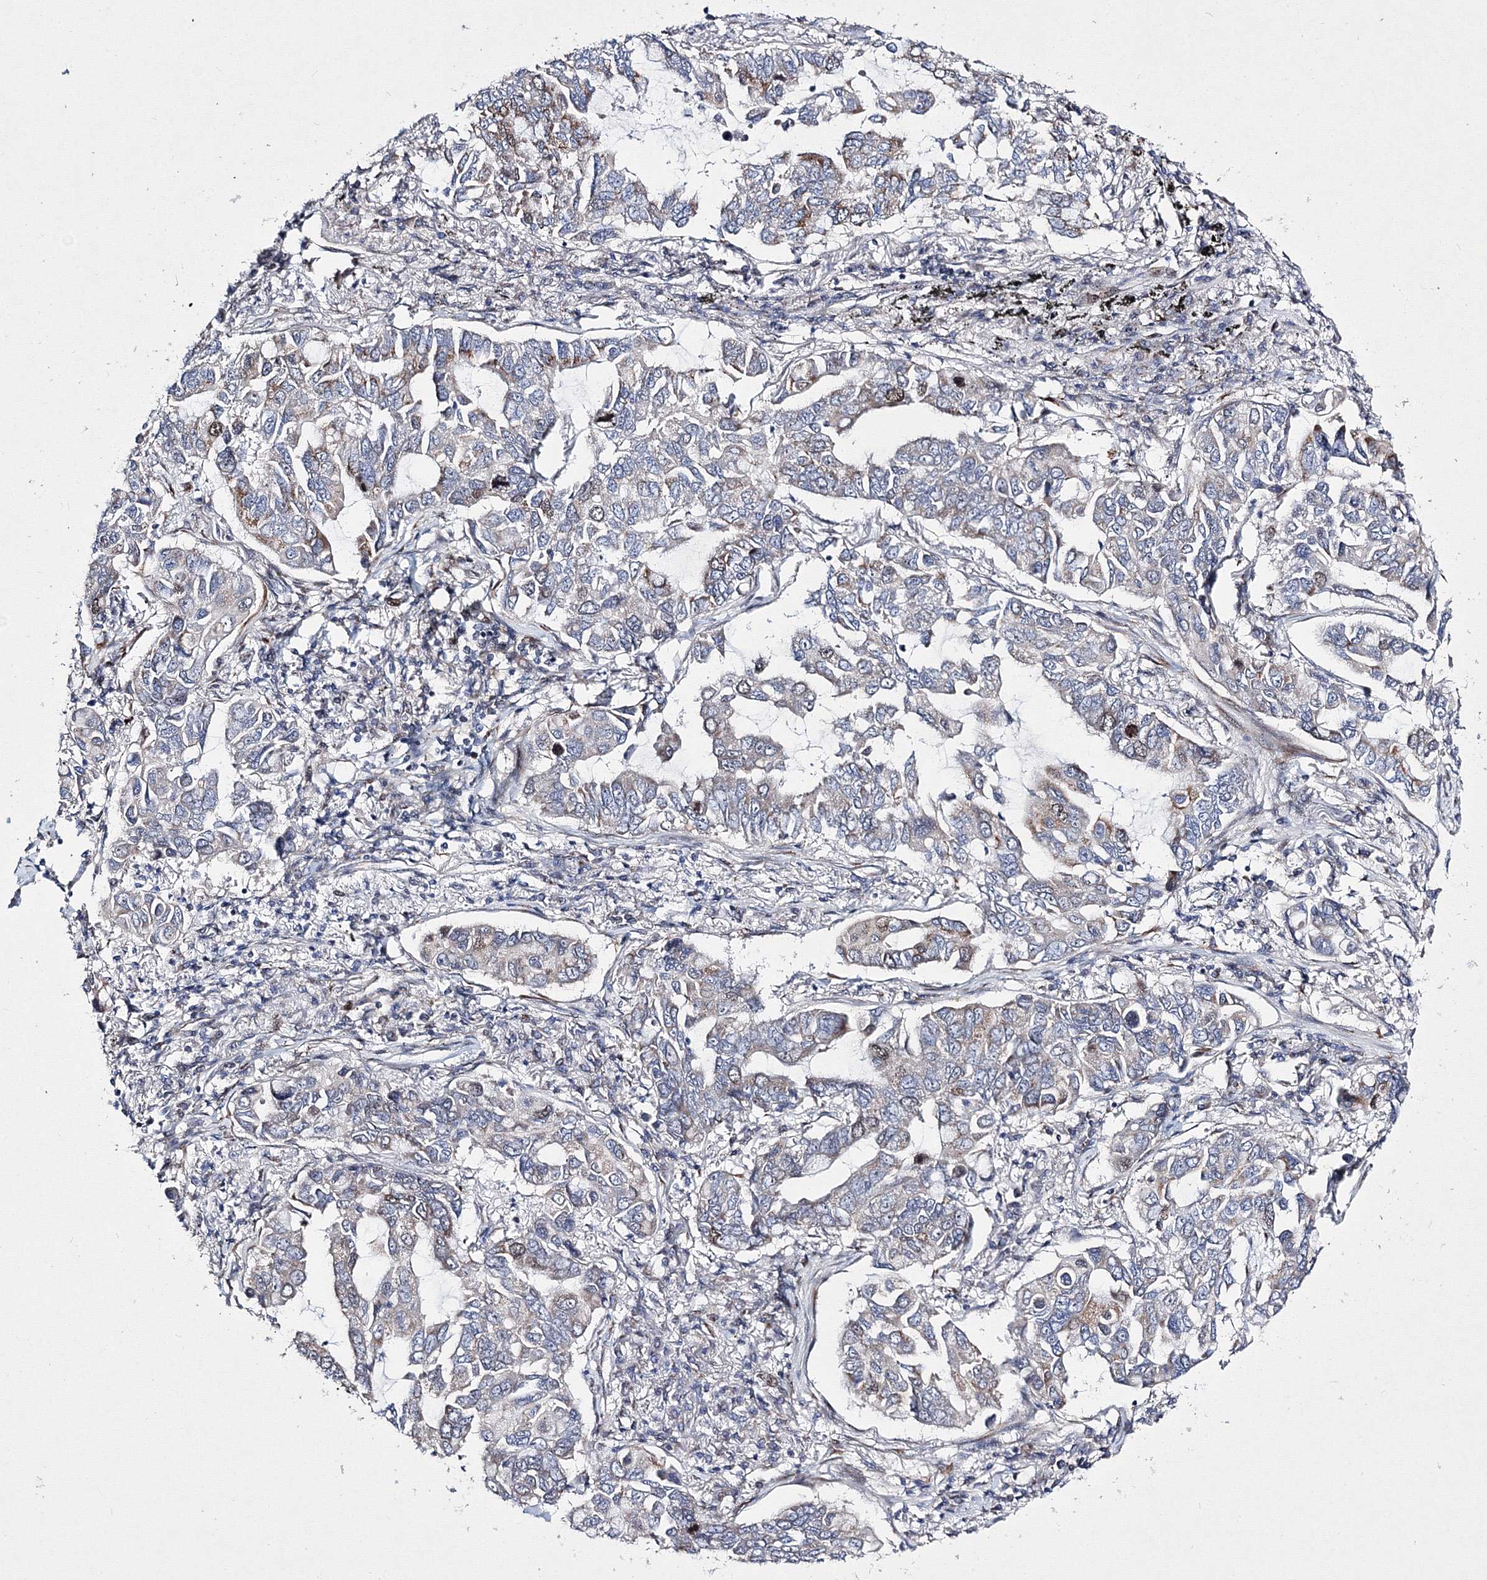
{"staining": {"intensity": "moderate", "quantity": "<25%", "location": "cytoplasmic/membranous"}, "tissue": "lung cancer", "cell_type": "Tumor cells", "image_type": "cancer", "snomed": [{"axis": "morphology", "description": "Adenocarcinoma, NOS"}, {"axis": "topography", "description": "Lung"}], "caption": "The histopathology image displays immunohistochemical staining of lung adenocarcinoma. There is moderate cytoplasmic/membranous expression is seen in approximately <25% of tumor cells.", "gene": "GPN1", "patient": {"sex": "male", "age": 64}}